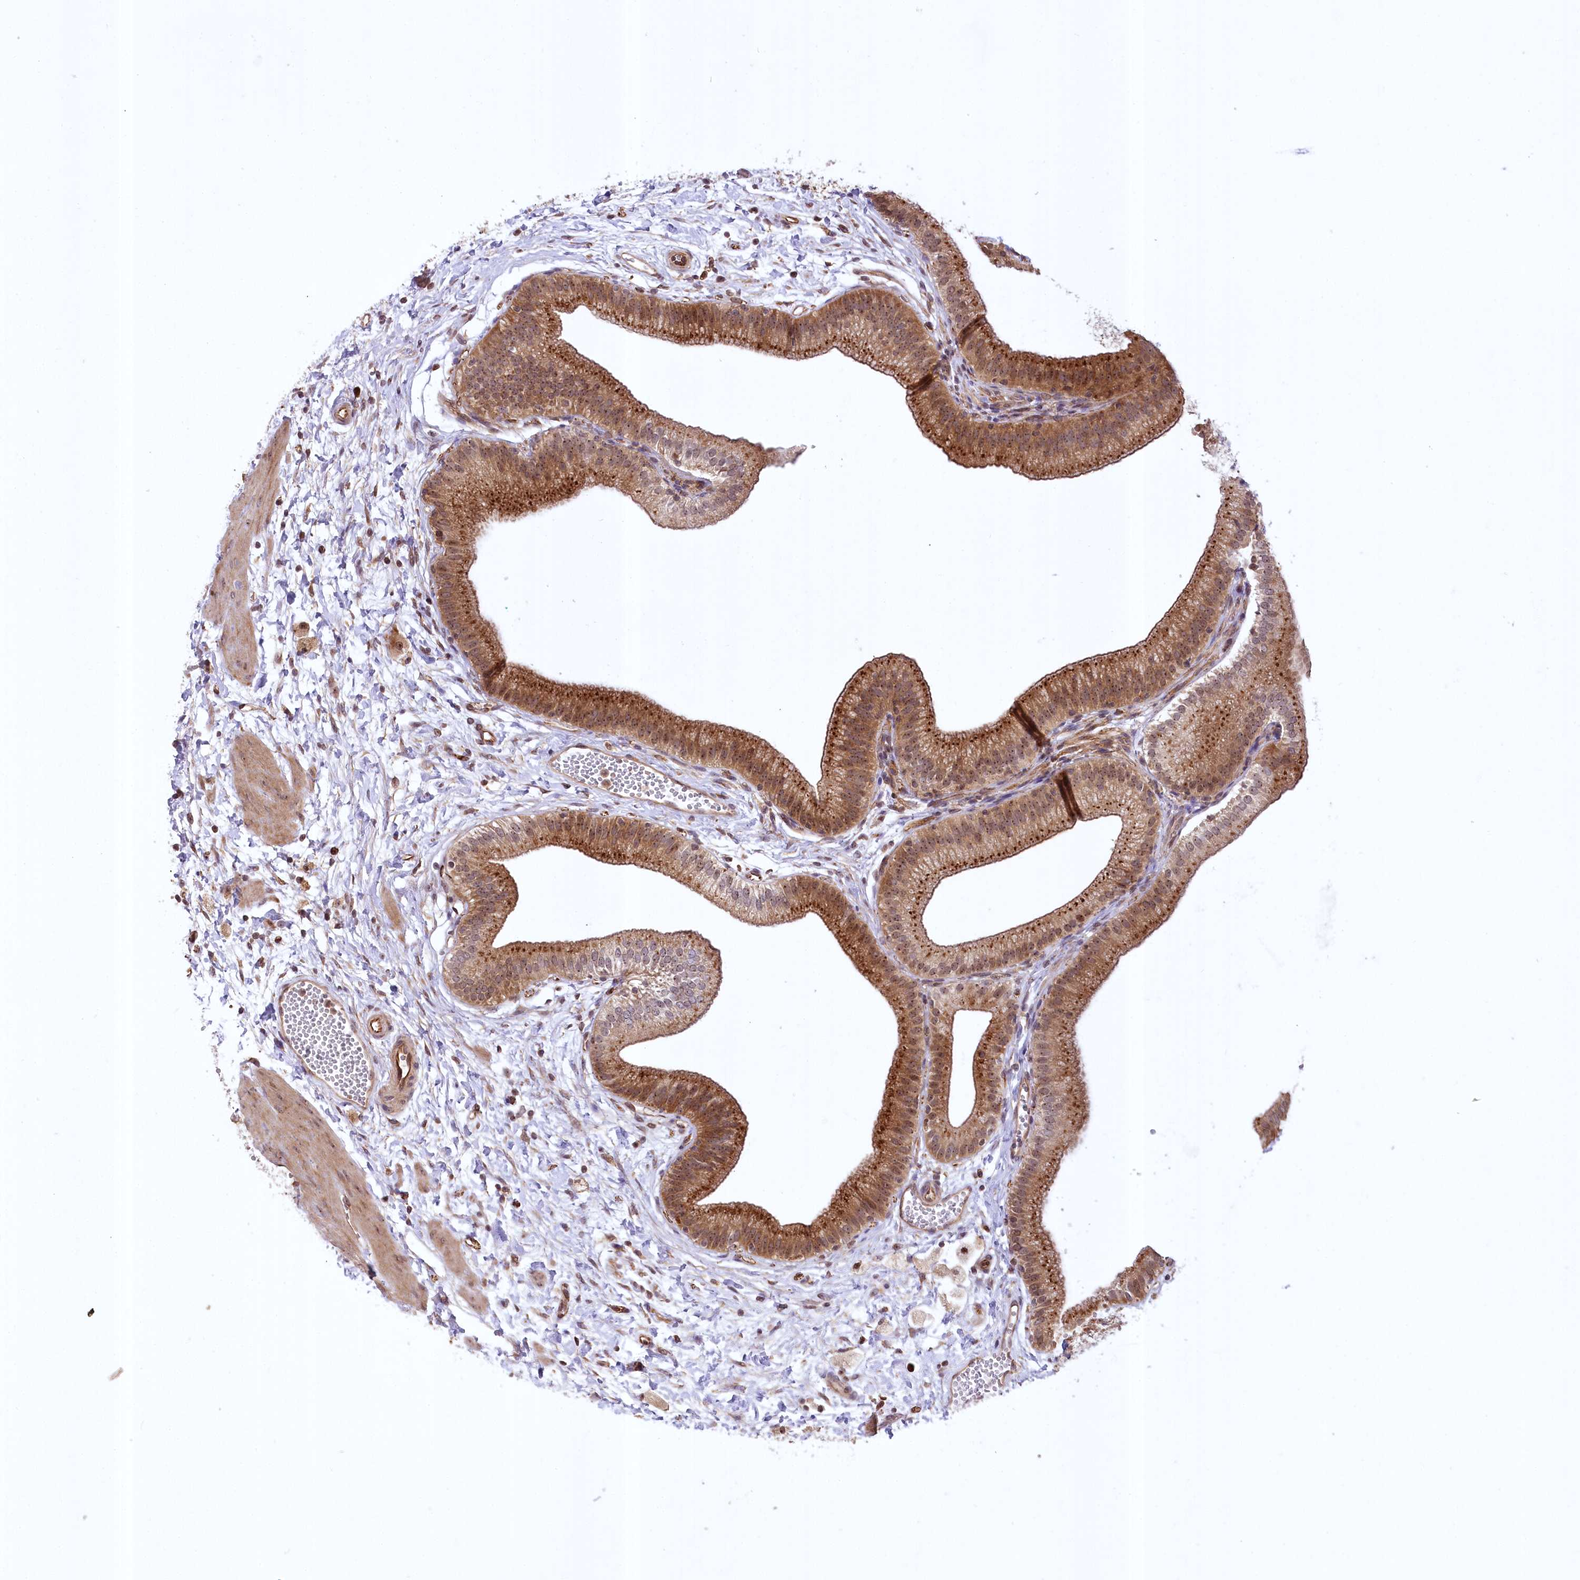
{"staining": {"intensity": "moderate", "quantity": ">75%", "location": "cytoplasmic/membranous,nuclear"}, "tissue": "gallbladder", "cell_type": "Glandular cells", "image_type": "normal", "snomed": [{"axis": "morphology", "description": "Normal tissue, NOS"}, {"axis": "topography", "description": "Gallbladder"}], "caption": "Gallbladder stained for a protein (brown) reveals moderate cytoplasmic/membranous,nuclear positive positivity in approximately >75% of glandular cells.", "gene": "SERGEF", "patient": {"sex": "male", "age": 55}}